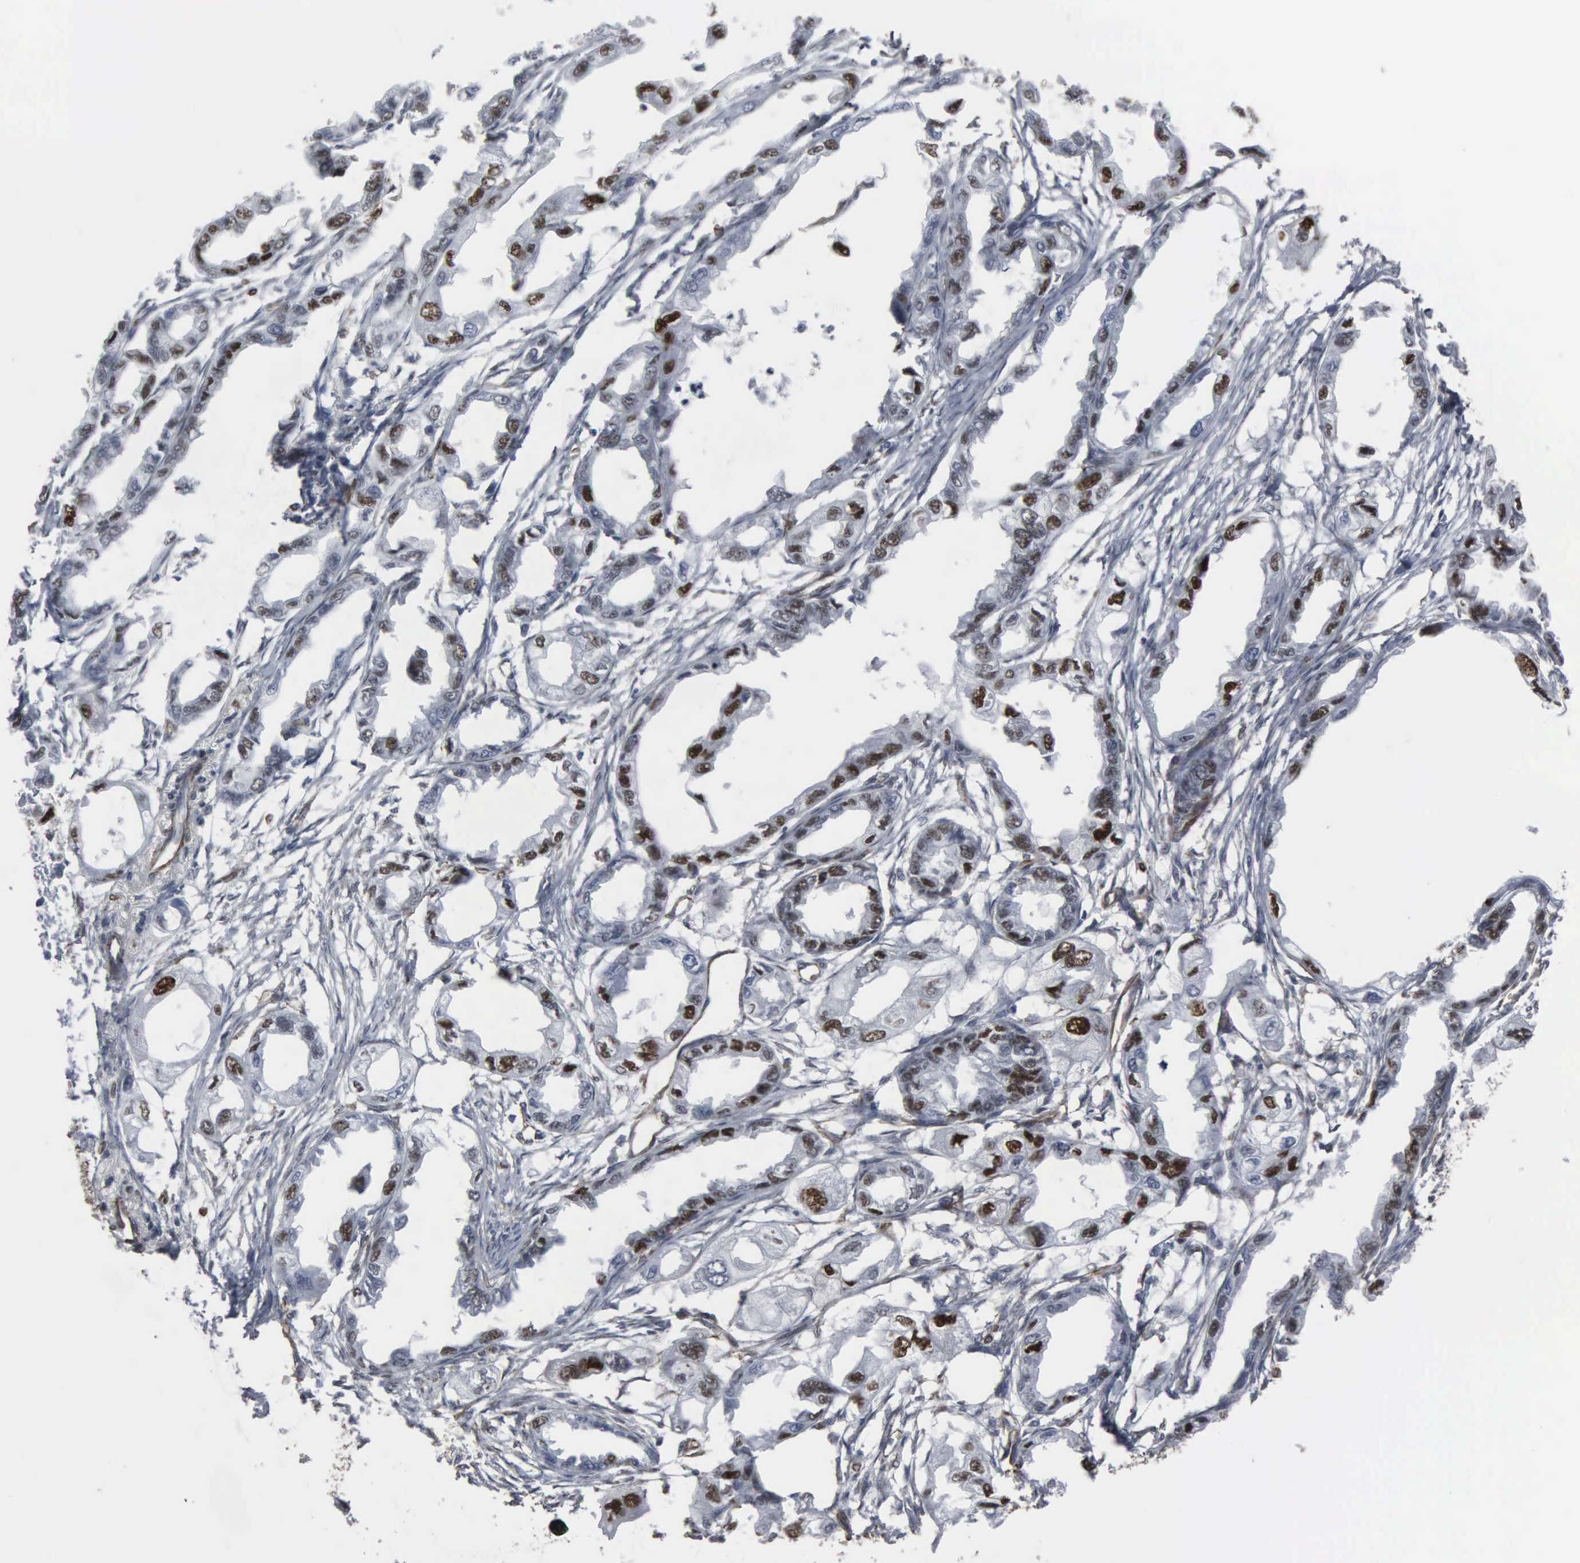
{"staining": {"intensity": "moderate", "quantity": "25%-75%", "location": "nuclear"}, "tissue": "endometrial cancer", "cell_type": "Tumor cells", "image_type": "cancer", "snomed": [{"axis": "morphology", "description": "Adenocarcinoma, NOS"}, {"axis": "topography", "description": "Endometrium"}], "caption": "Protein staining of endometrial cancer tissue displays moderate nuclear staining in about 25%-75% of tumor cells.", "gene": "CCNE1", "patient": {"sex": "female", "age": 67}}